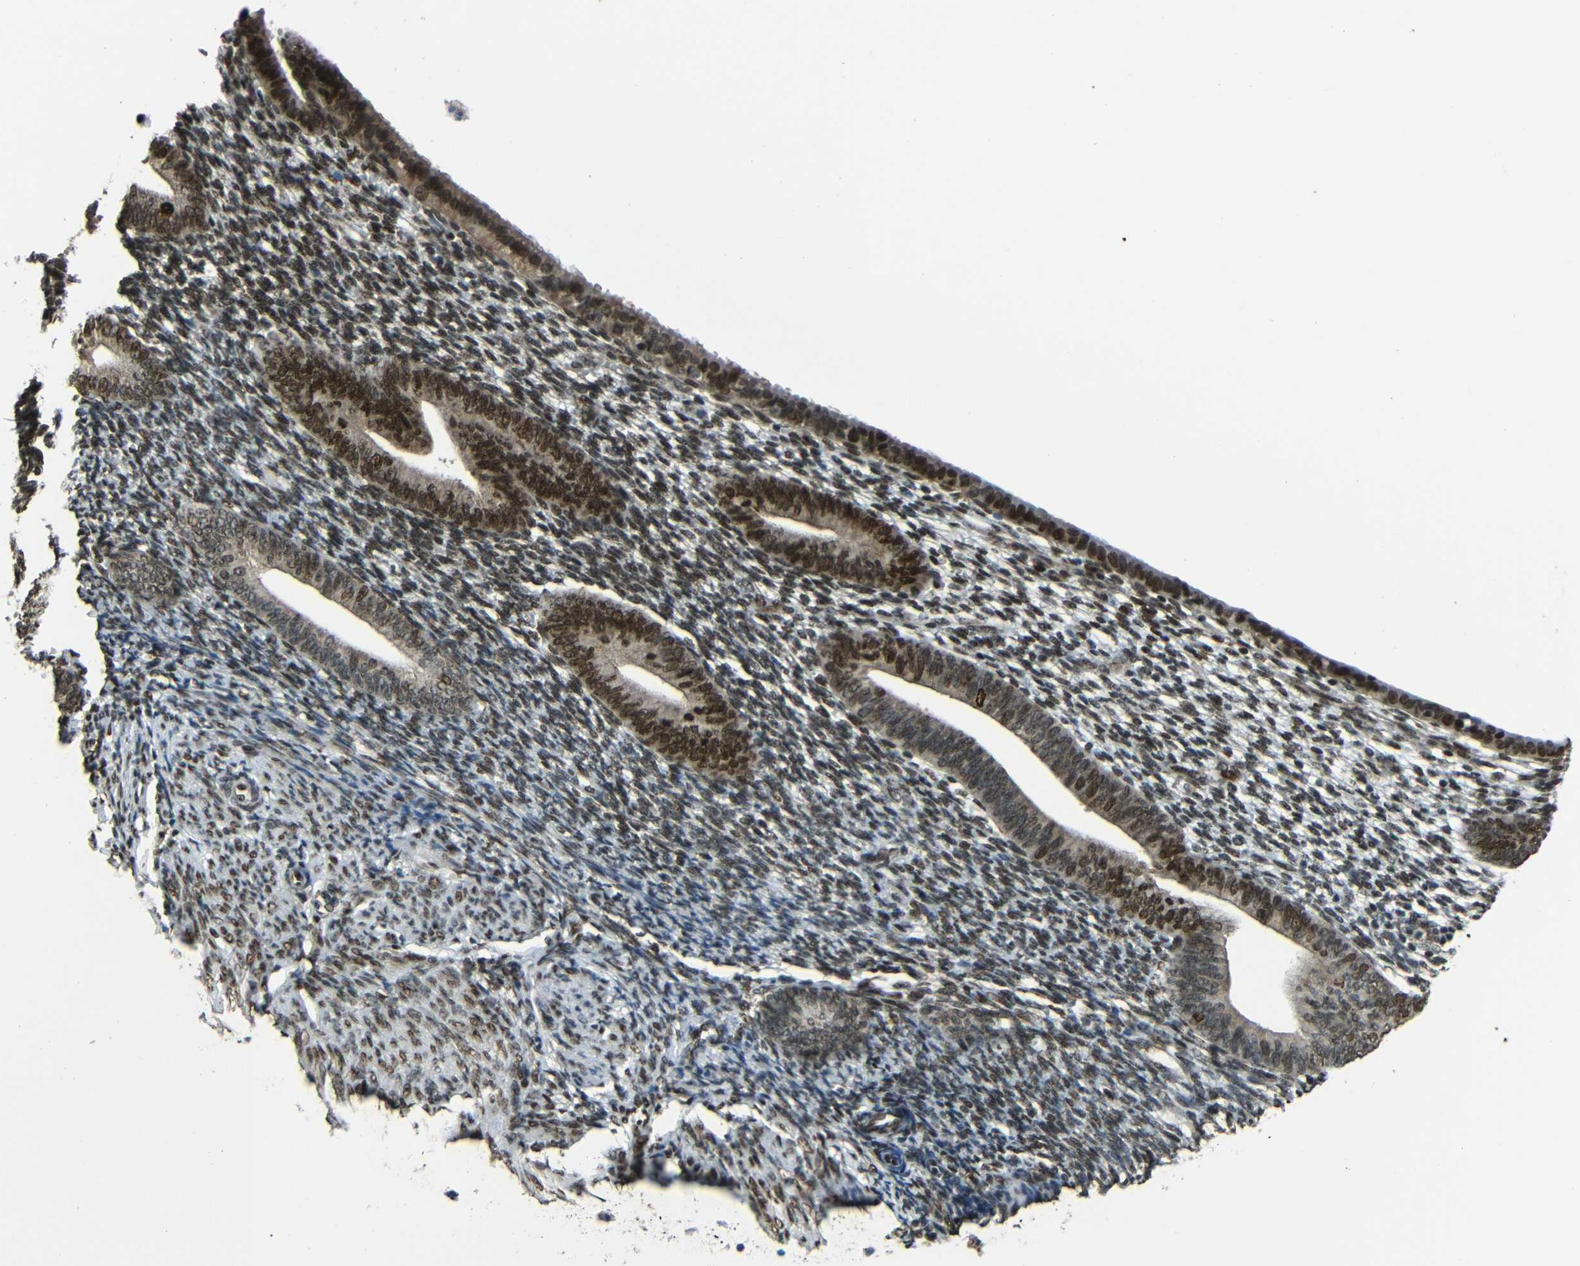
{"staining": {"intensity": "weak", "quantity": "25%-75%", "location": "nuclear"}, "tissue": "endometrium", "cell_type": "Cells in endometrial stroma", "image_type": "normal", "snomed": [{"axis": "morphology", "description": "Normal tissue, NOS"}, {"axis": "topography", "description": "Endometrium"}], "caption": "The image reveals immunohistochemical staining of normal endometrium. There is weak nuclear staining is identified in approximately 25%-75% of cells in endometrial stroma.", "gene": "PSIP1", "patient": {"sex": "female", "age": 57}}